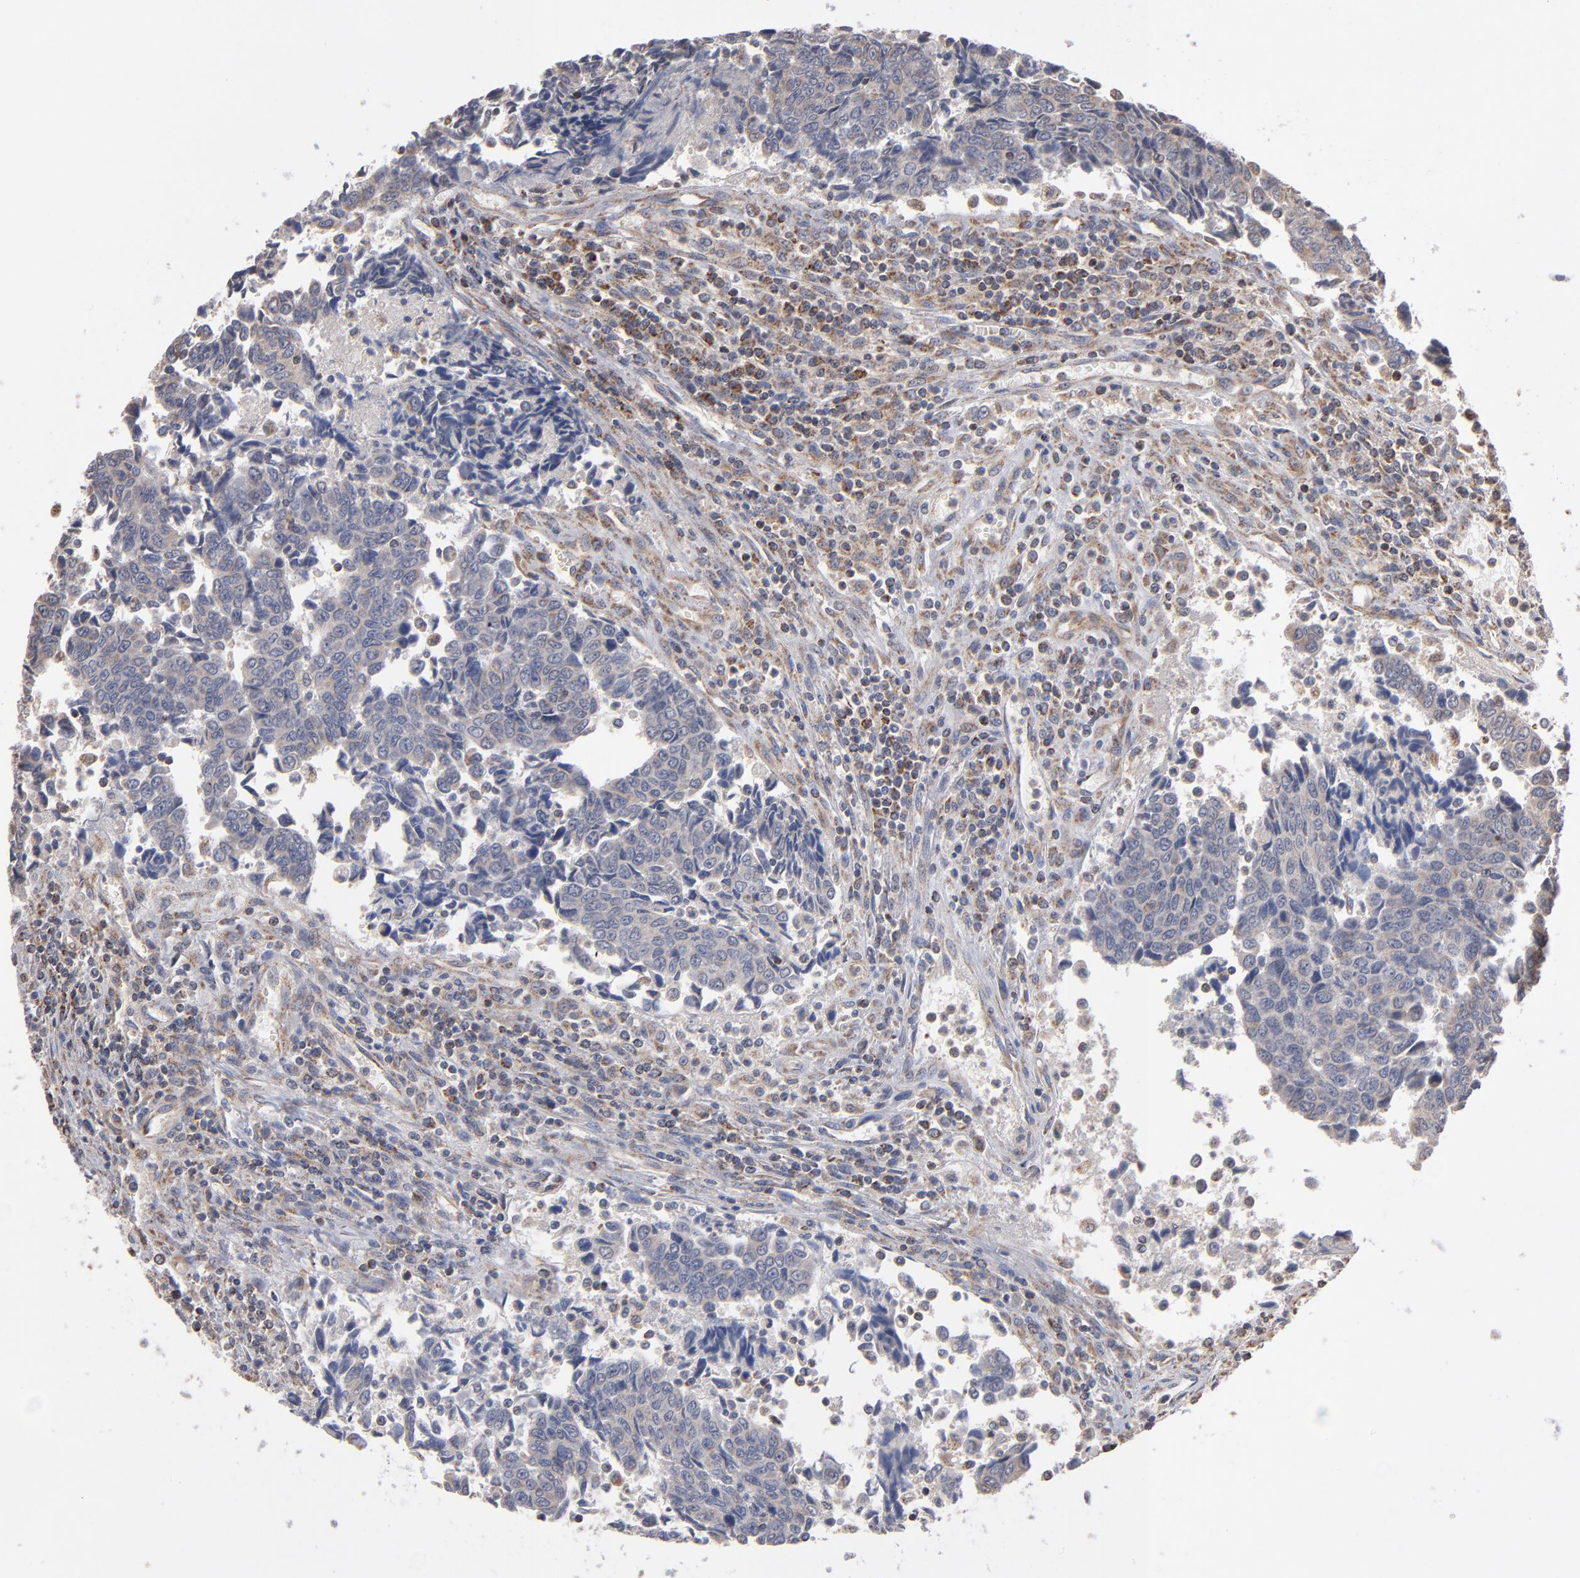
{"staining": {"intensity": "weak", "quantity": ">75%", "location": "cytoplasmic/membranous"}, "tissue": "urothelial cancer", "cell_type": "Tumor cells", "image_type": "cancer", "snomed": [{"axis": "morphology", "description": "Urothelial carcinoma, High grade"}, {"axis": "topography", "description": "Urinary bladder"}], "caption": "Protein expression analysis of human urothelial cancer reveals weak cytoplasmic/membranous positivity in about >75% of tumor cells. (Stains: DAB (3,3'-diaminobenzidine) in brown, nuclei in blue, Microscopy: brightfield microscopy at high magnification).", "gene": "MIPOL1", "patient": {"sex": "male", "age": 86}}